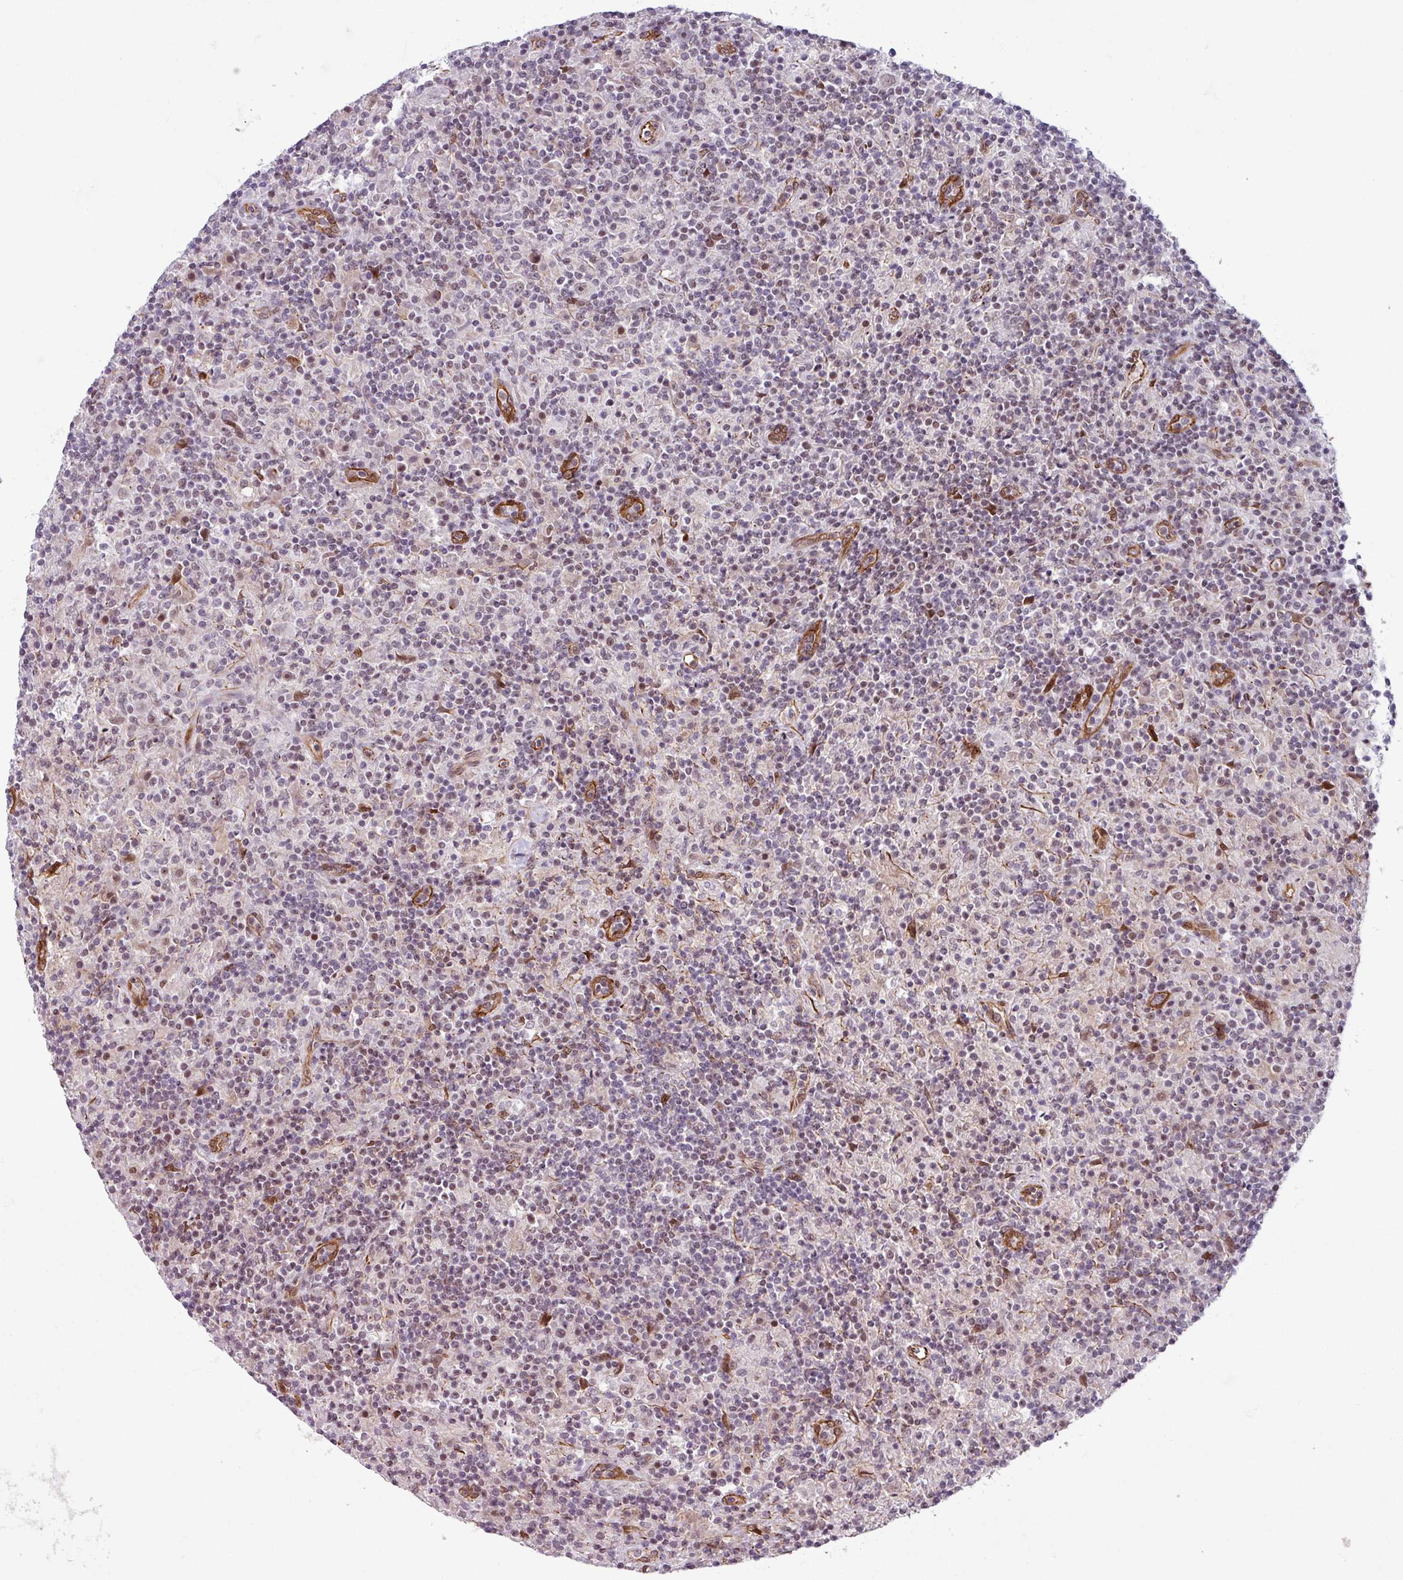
{"staining": {"intensity": "negative", "quantity": "none", "location": "none"}, "tissue": "lymphoma", "cell_type": "Tumor cells", "image_type": "cancer", "snomed": [{"axis": "morphology", "description": "Hodgkin's disease, NOS"}, {"axis": "topography", "description": "Lymph node"}], "caption": "Tumor cells show no significant protein staining in Hodgkin's disease. (Stains: DAB (3,3'-diaminobenzidine) immunohistochemistry with hematoxylin counter stain, Microscopy: brightfield microscopy at high magnification).", "gene": "CHD3", "patient": {"sex": "male", "age": 70}}